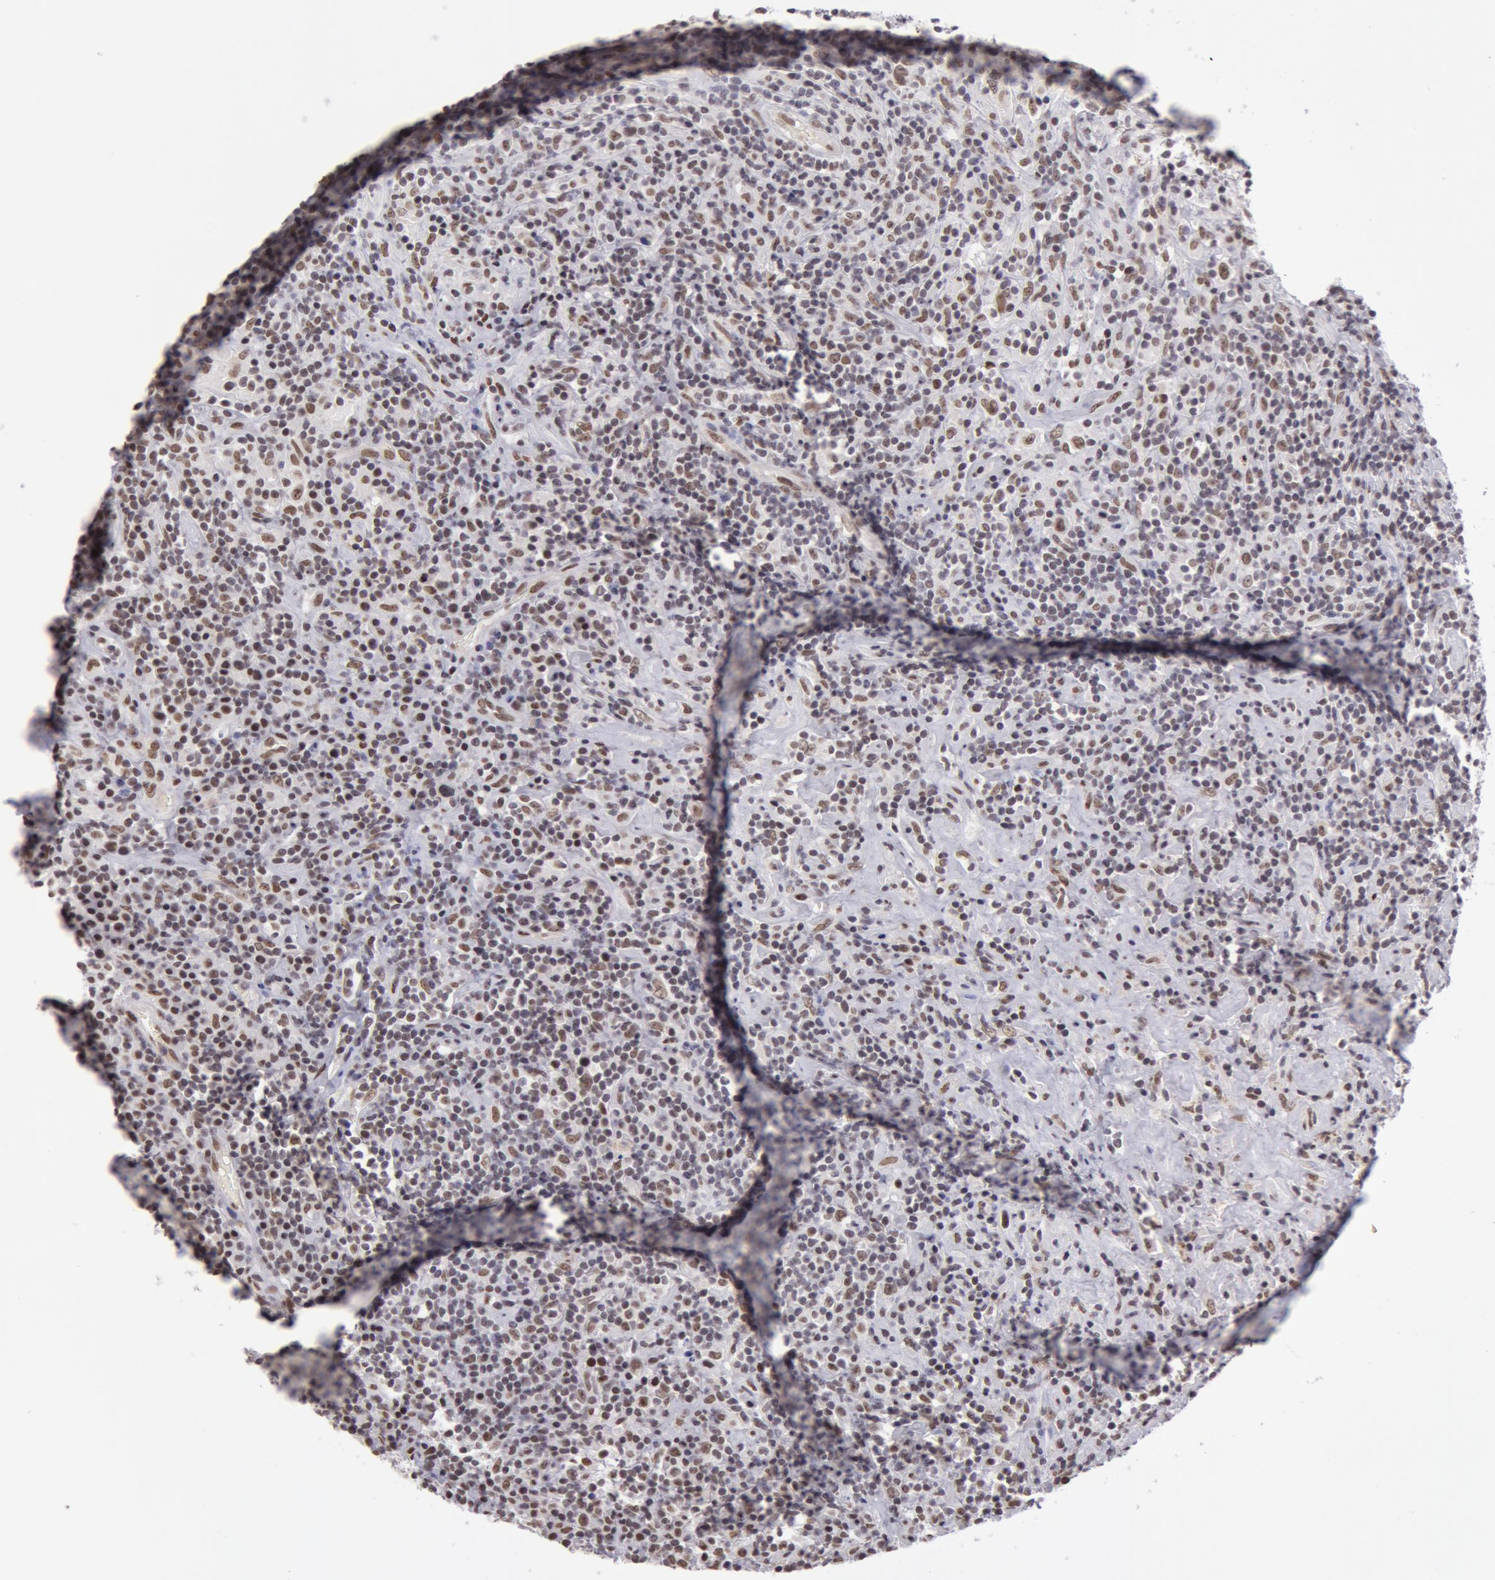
{"staining": {"intensity": "weak", "quantity": "25%-75%", "location": "nuclear"}, "tissue": "lymphoma", "cell_type": "Tumor cells", "image_type": "cancer", "snomed": [{"axis": "morphology", "description": "Hodgkin's disease, NOS"}, {"axis": "topography", "description": "Lymph node"}], "caption": "Lymphoma stained with a brown dye displays weak nuclear positive positivity in about 25%-75% of tumor cells.", "gene": "VRTN", "patient": {"sex": "male", "age": 46}}